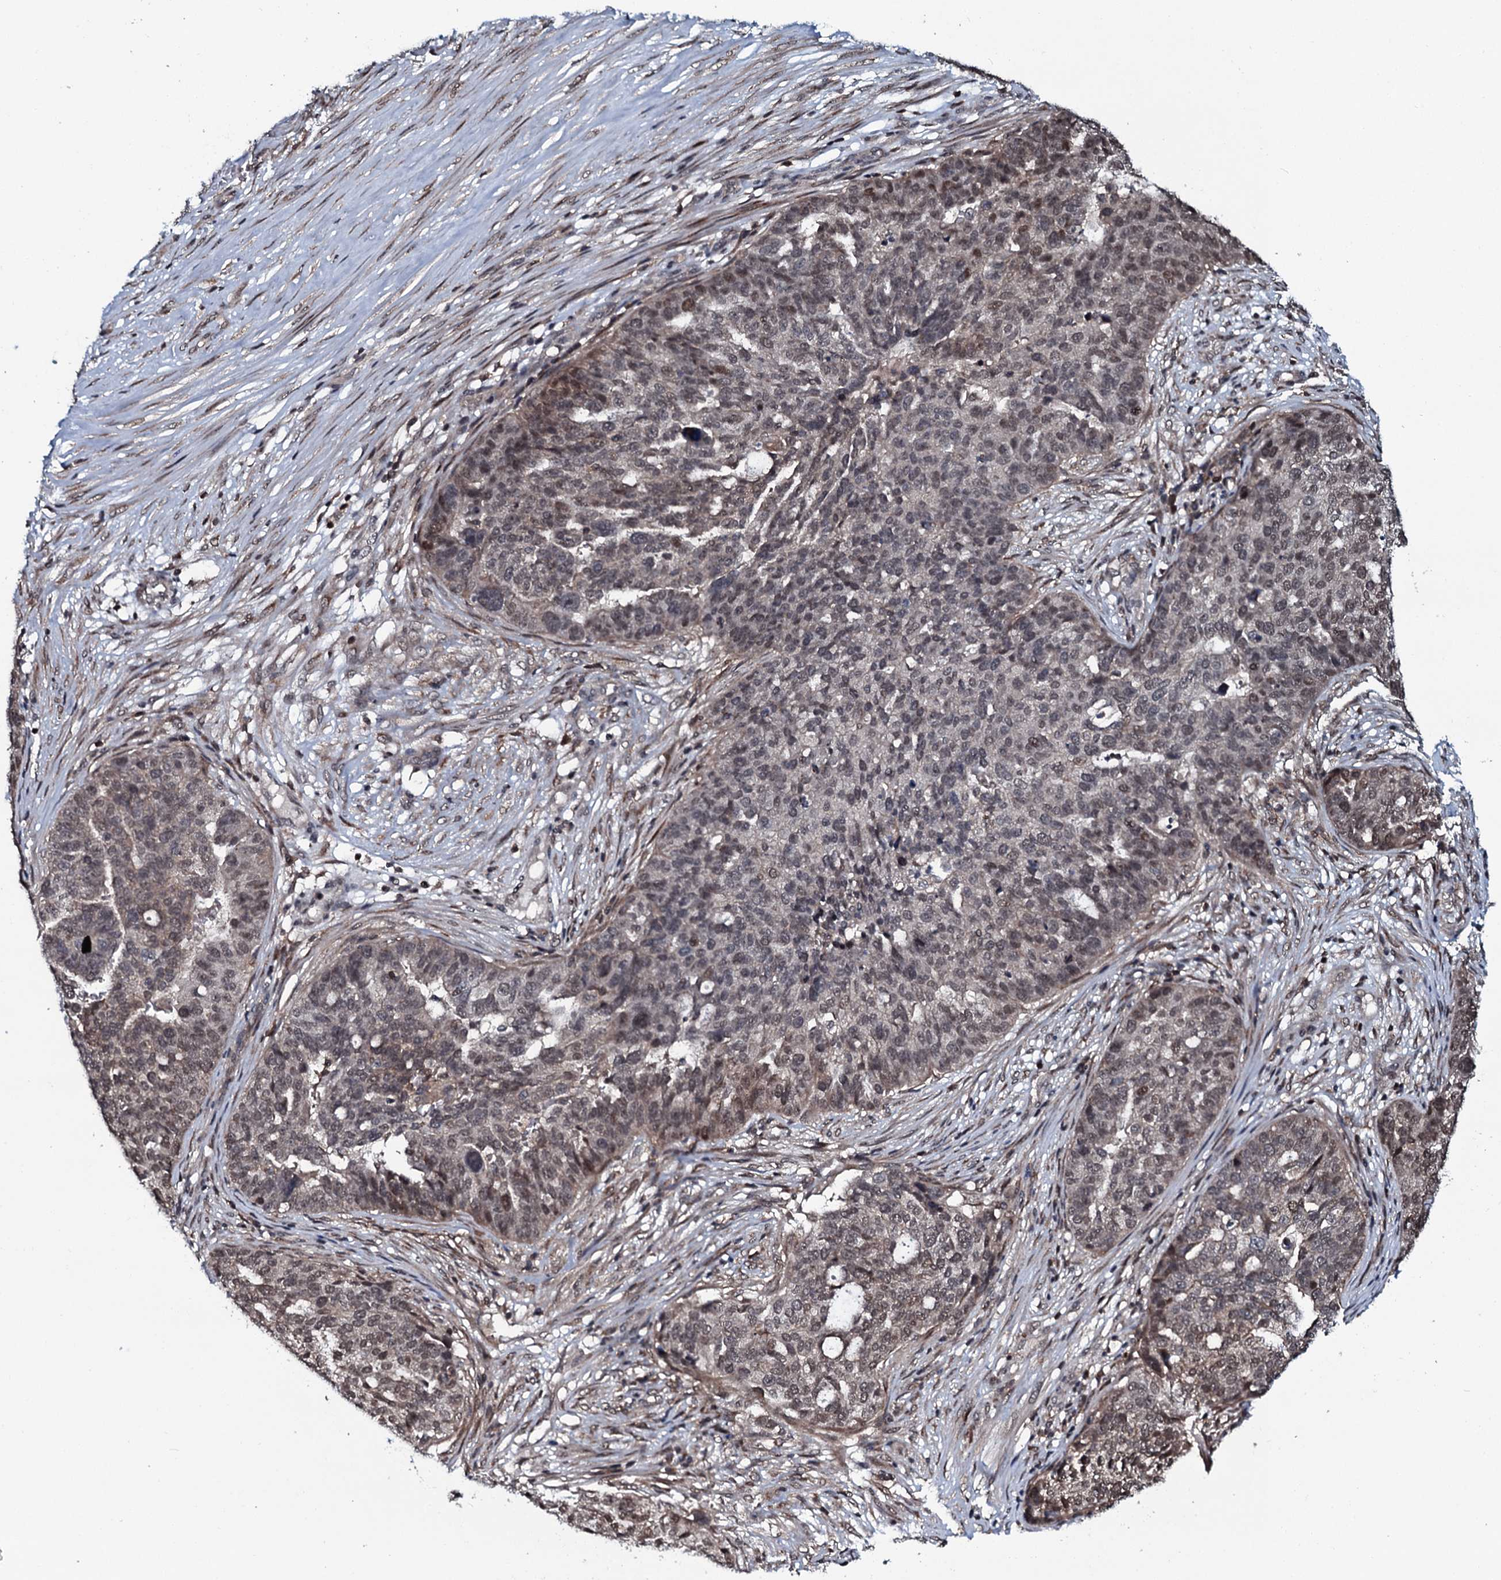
{"staining": {"intensity": "weak", "quantity": "25%-75%", "location": "nuclear"}, "tissue": "ovarian cancer", "cell_type": "Tumor cells", "image_type": "cancer", "snomed": [{"axis": "morphology", "description": "Cystadenocarcinoma, serous, NOS"}, {"axis": "topography", "description": "Ovary"}], "caption": "Protein staining of ovarian cancer (serous cystadenocarcinoma) tissue demonstrates weak nuclear expression in approximately 25%-75% of tumor cells.", "gene": "HDDC3", "patient": {"sex": "female", "age": 59}}